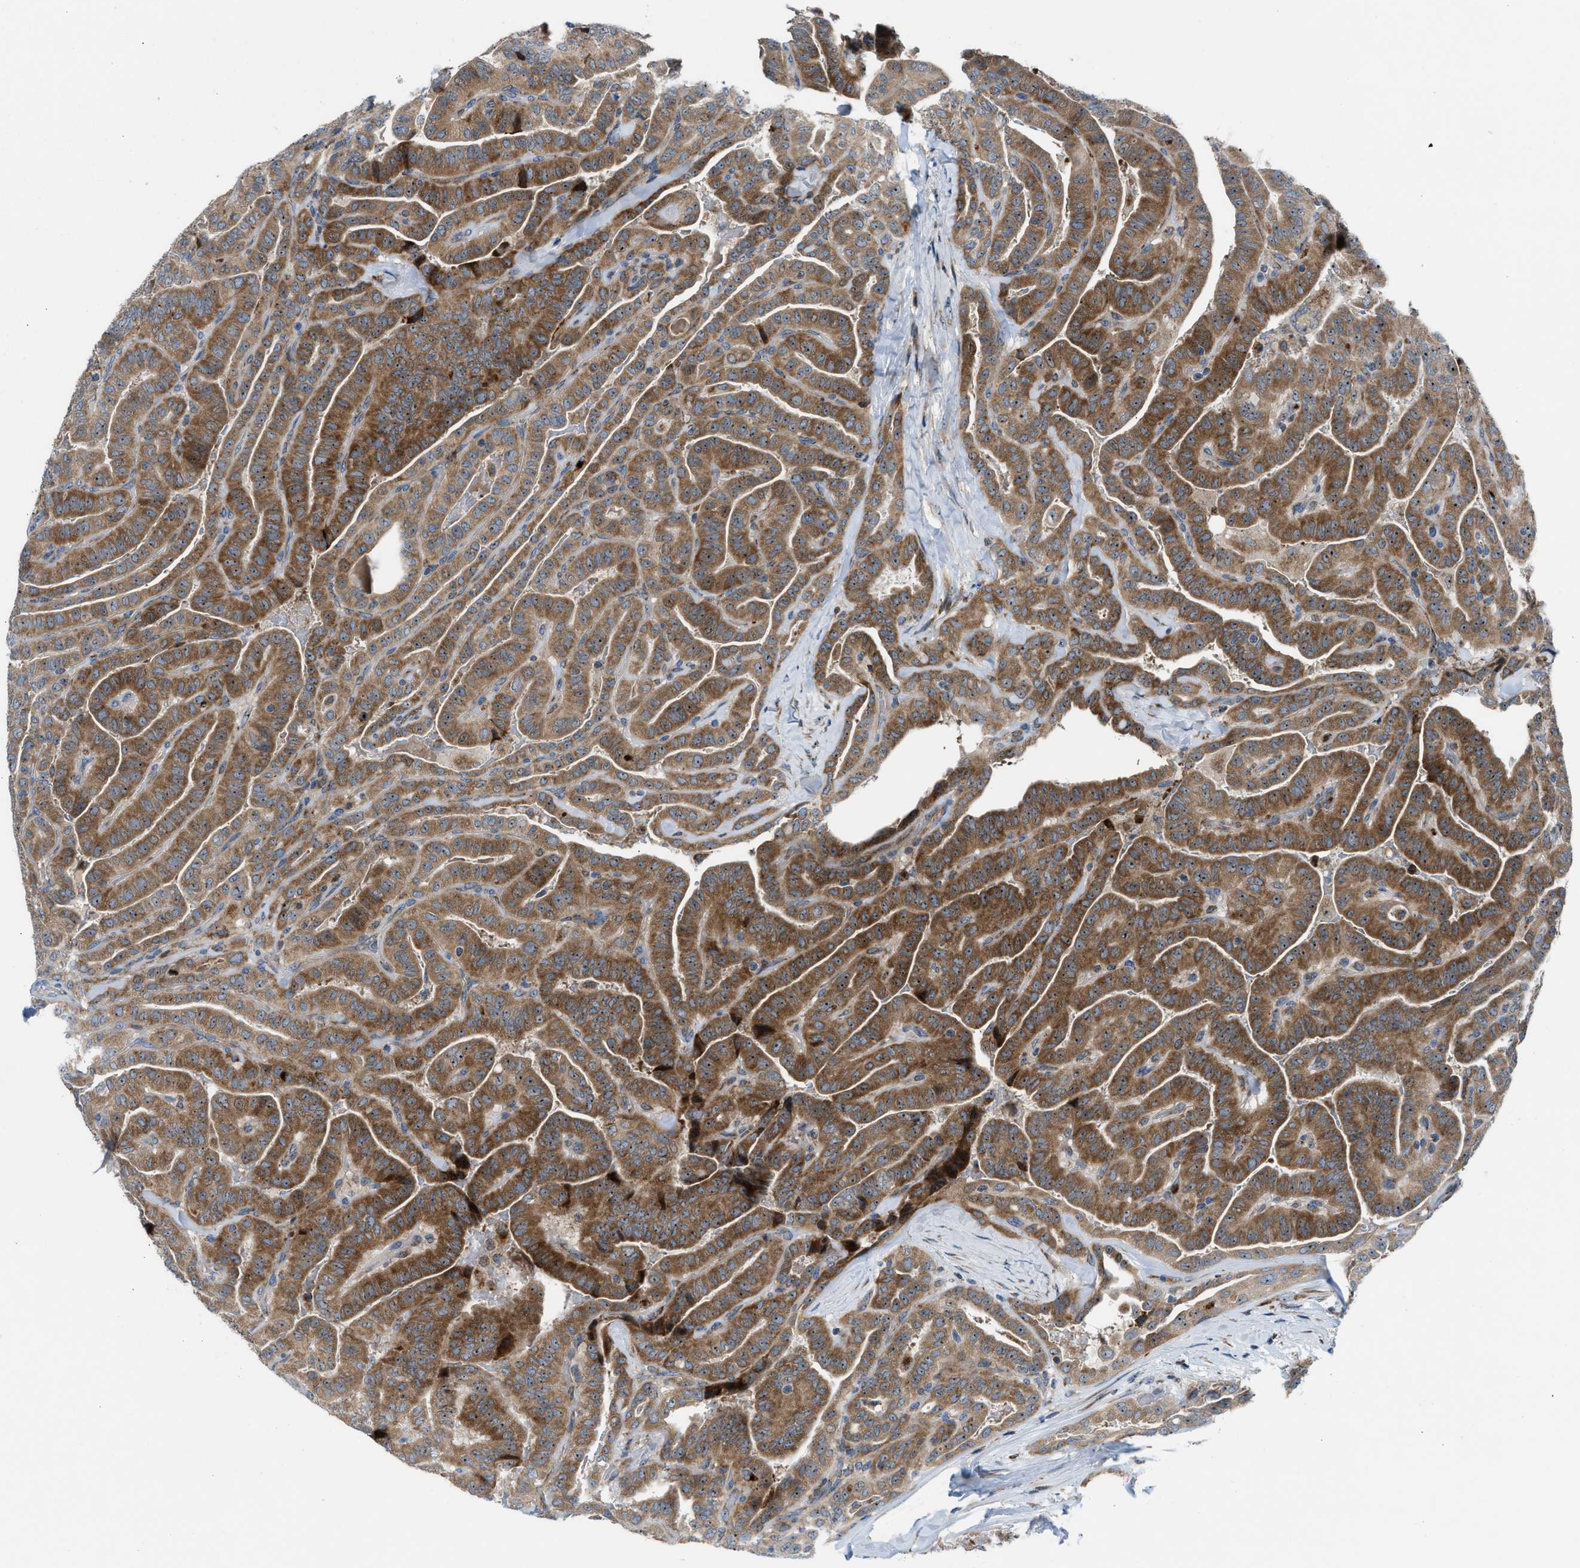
{"staining": {"intensity": "moderate", "quantity": ">75%", "location": "cytoplasmic/membranous,nuclear"}, "tissue": "thyroid cancer", "cell_type": "Tumor cells", "image_type": "cancer", "snomed": [{"axis": "morphology", "description": "Papillary adenocarcinoma, NOS"}, {"axis": "topography", "description": "Thyroid gland"}], "caption": "Immunohistochemical staining of human thyroid cancer demonstrates medium levels of moderate cytoplasmic/membranous and nuclear protein expression in about >75% of tumor cells.", "gene": "TPH1", "patient": {"sex": "male", "age": 77}}